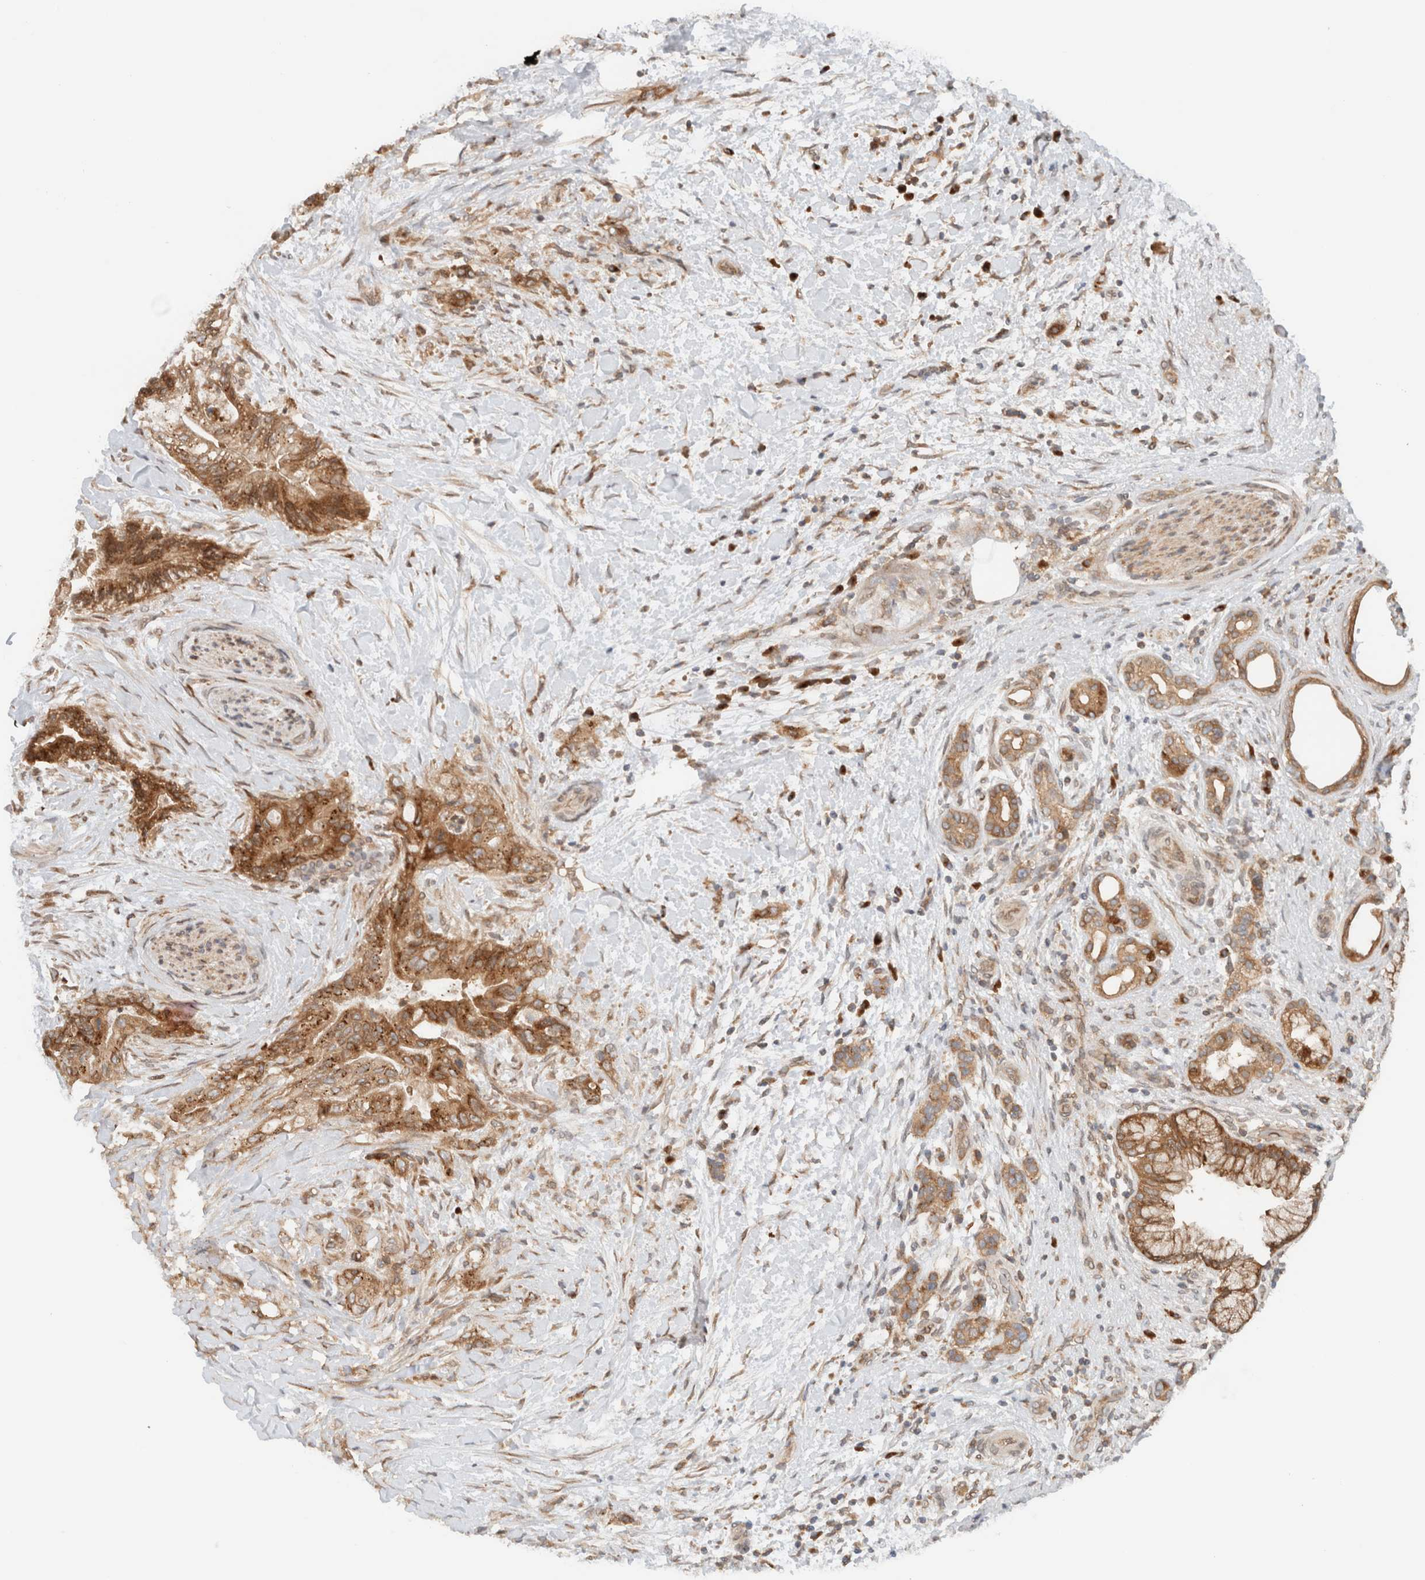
{"staining": {"intensity": "strong", "quantity": ">75%", "location": "cytoplasmic/membranous"}, "tissue": "pancreatic cancer", "cell_type": "Tumor cells", "image_type": "cancer", "snomed": [{"axis": "morphology", "description": "Adenocarcinoma, NOS"}, {"axis": "topography", "description": "Pancreas"}], "caption": "Human pancreatic cancer stained for a protein (brown) shows strong cytoplasmic/membranous positive expression in about >75% of tumor cells.", "gene": "ARFGEF2", "patient": {"sex": "male", "age": 59}}